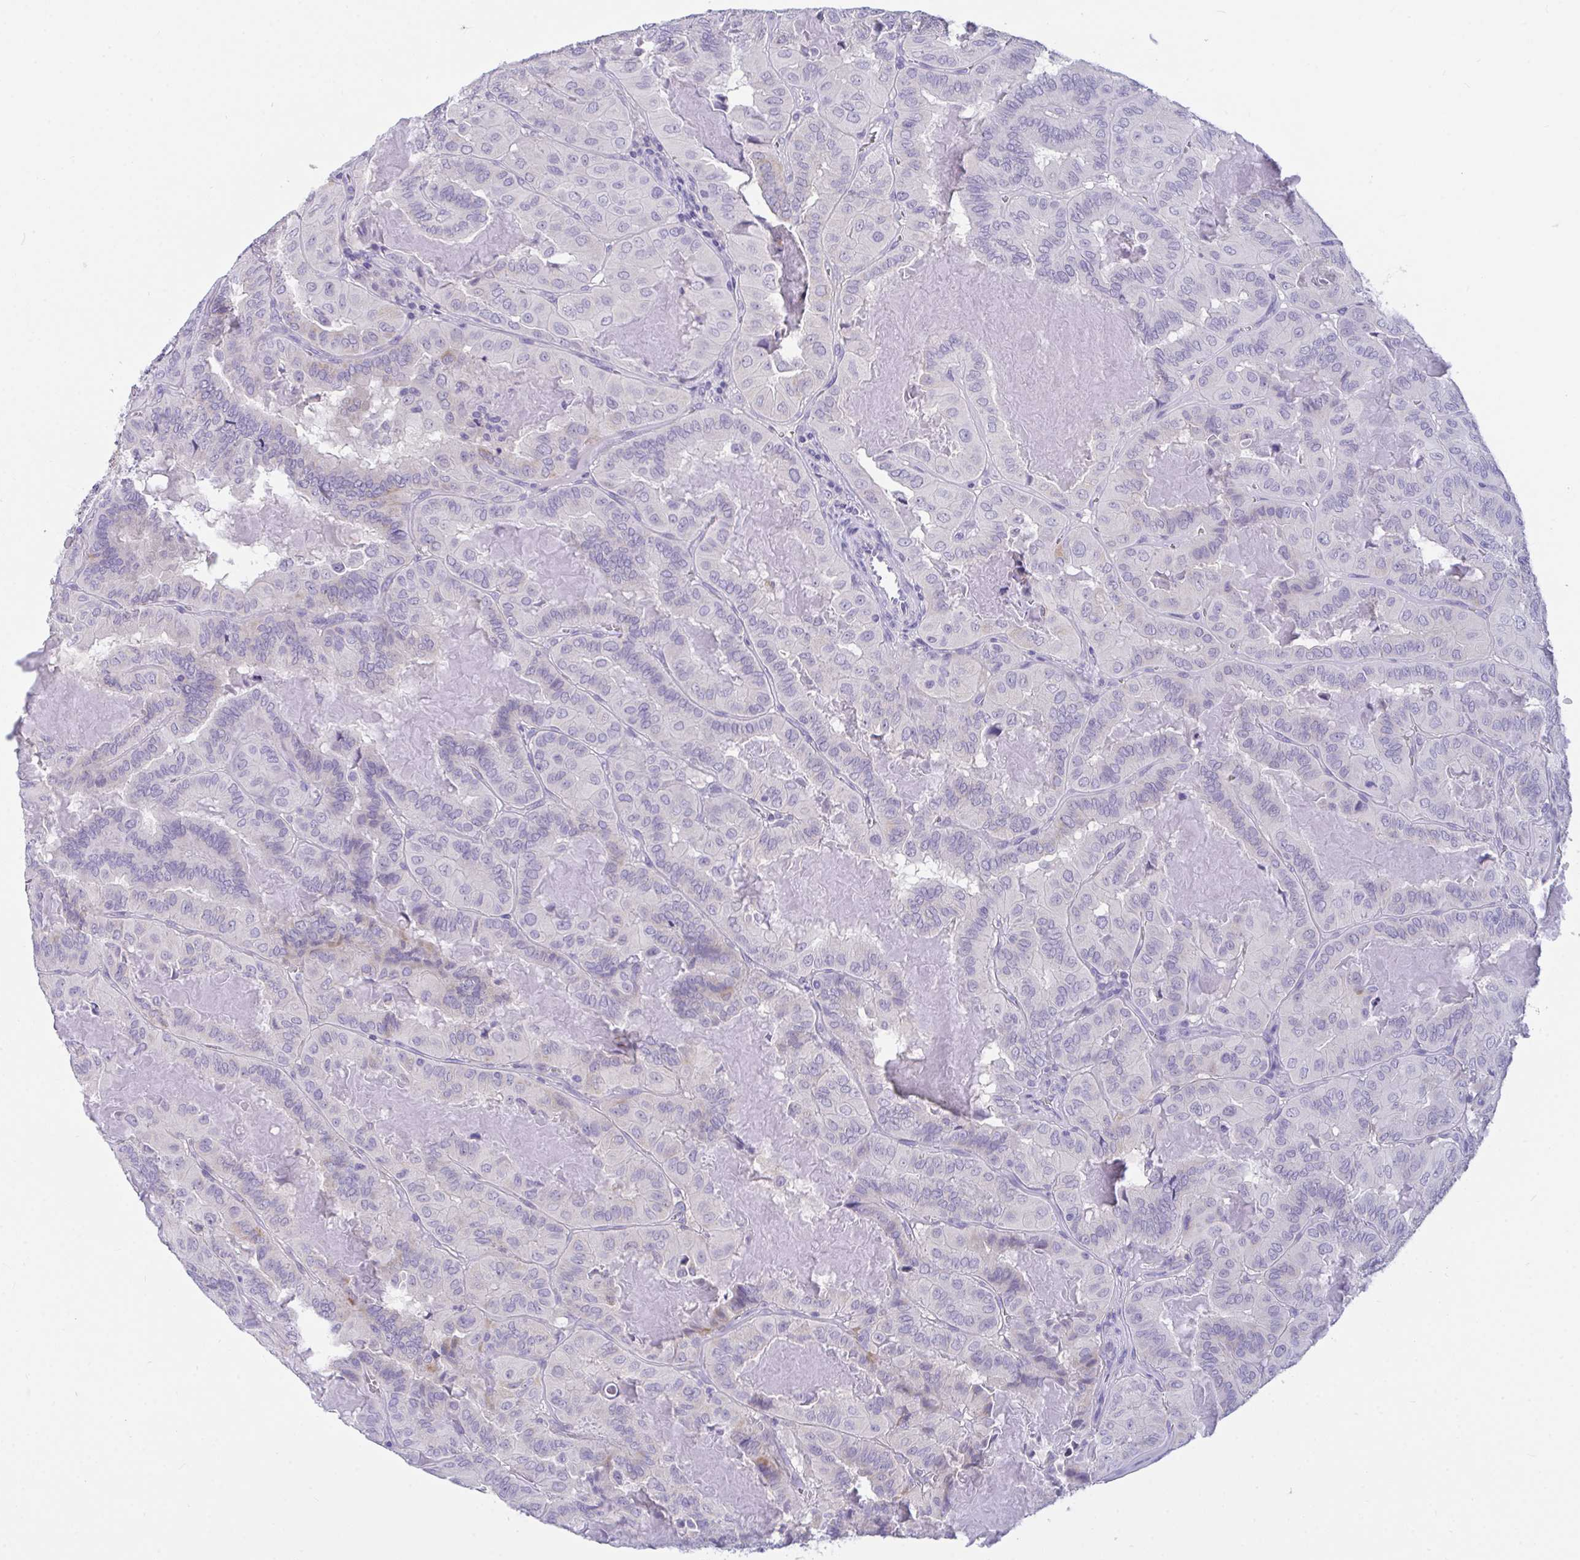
{"staining": {"intensity": "negative", "quantity": "none", "location": "none"}, "tissue": "thyroid cancer", "cell_type": "Tumor cells", "image_type": "cancer", "snomed": [{"axis": "morphology", "description": "Papillary adenocarcinoma, NOS"}, {"axis": "topography", "description": "Thyroid gland"}], "caption": "Tumor cells show no significant protein positivity in thyroid papillary adenocarcinoma. (Brightfield microscopy of DAB immunohistochemistry (IHC) at high magnification).", "gene": "SEMA6B", "patient": {"sex": "female", "age": 46}}